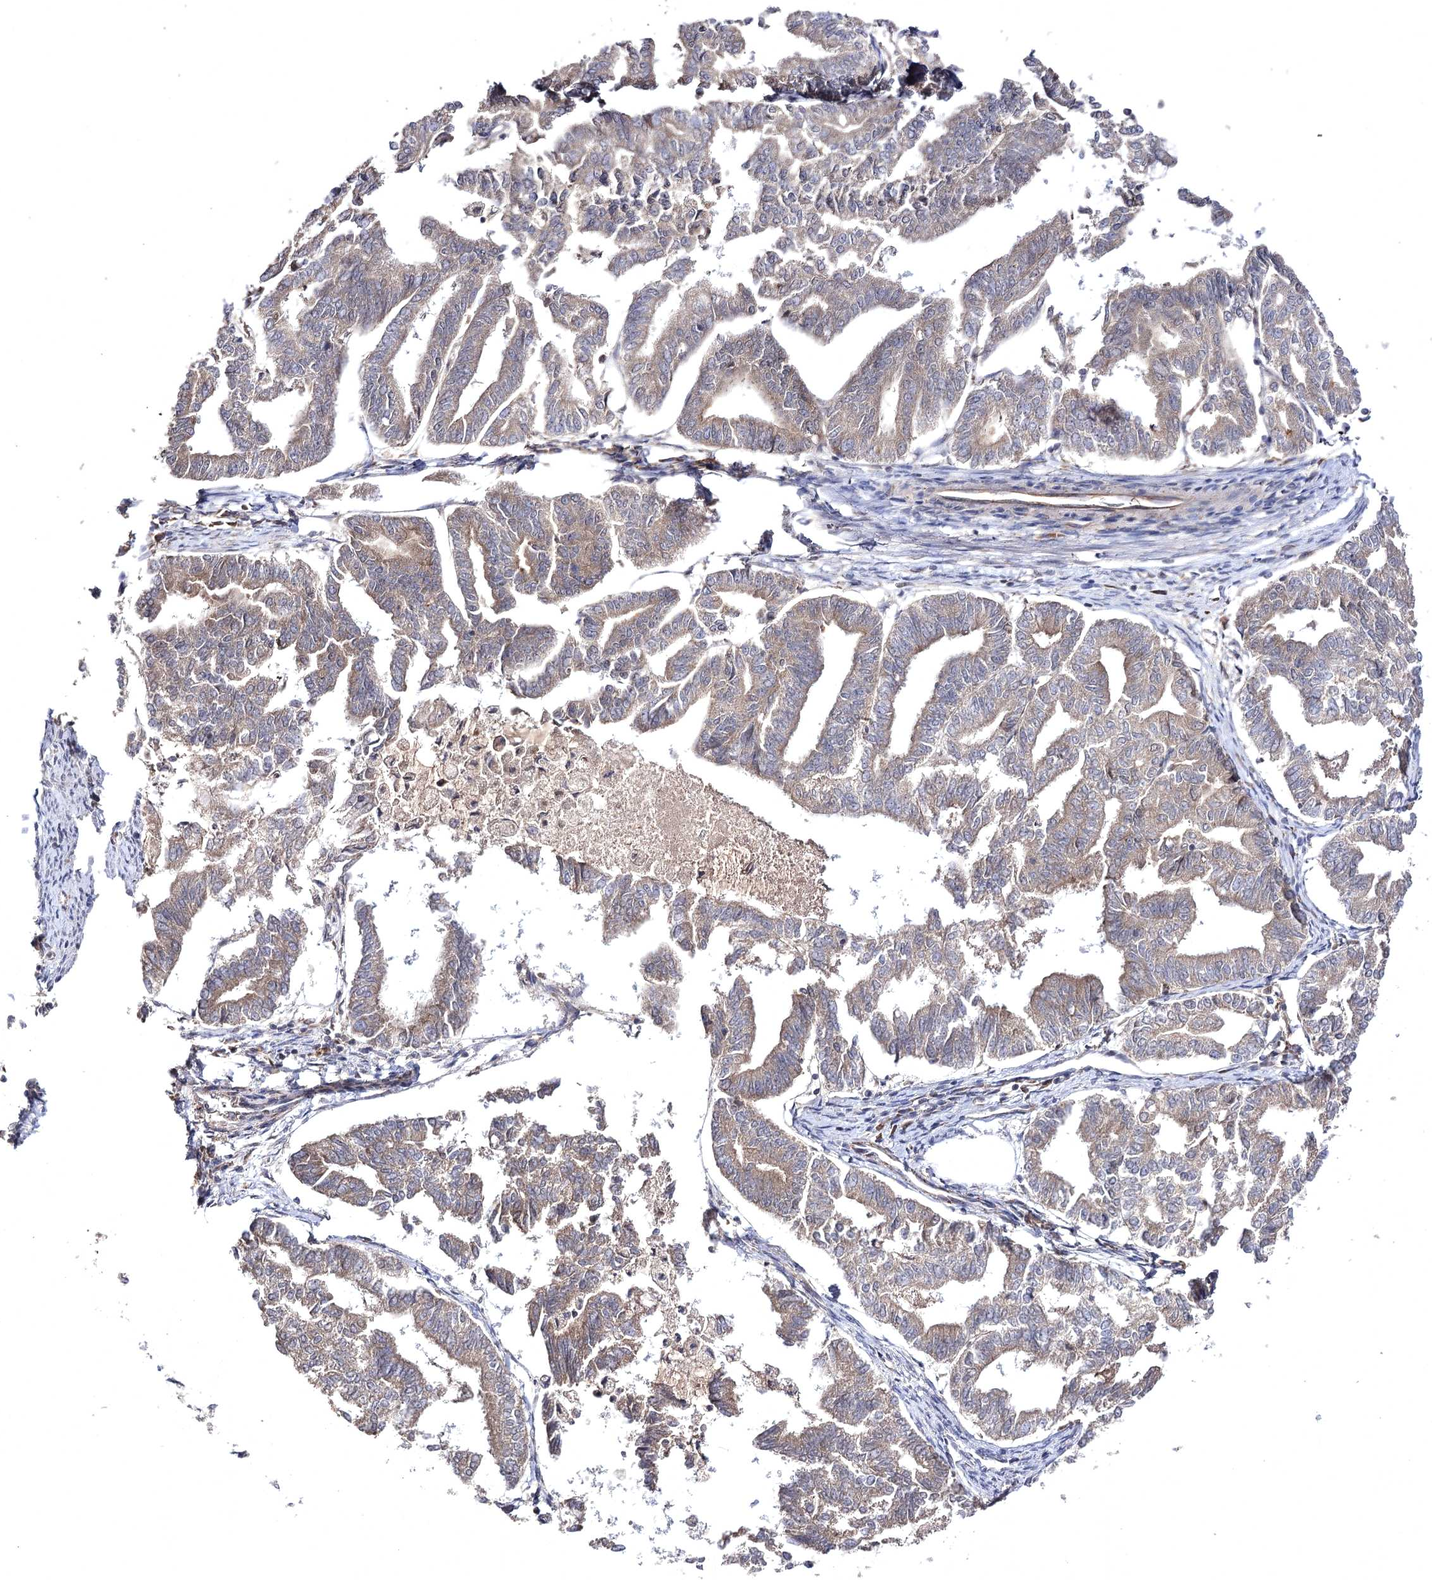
{"staining": {"intensity": "weak", "quantity": ">75%", "location": "cytoplasmic/membranous"}, "tissue": "endometrial cancer", "cell_type": "Tumor cells", "image_type": "cancer", "snomed": [{"axis": "morphology", "description": "Adenocarcinoma, NOS"}, {"axis": "topography", "description": "Endometrium"}], "caption": "This is a micrograph of IHC staining of endometrial adenocarcinoma, which shows weak staining in the cytoplasmic/membranous of tumor cells.", "gene": "BCR", "patient": {"sex": "female", "age": 79}}